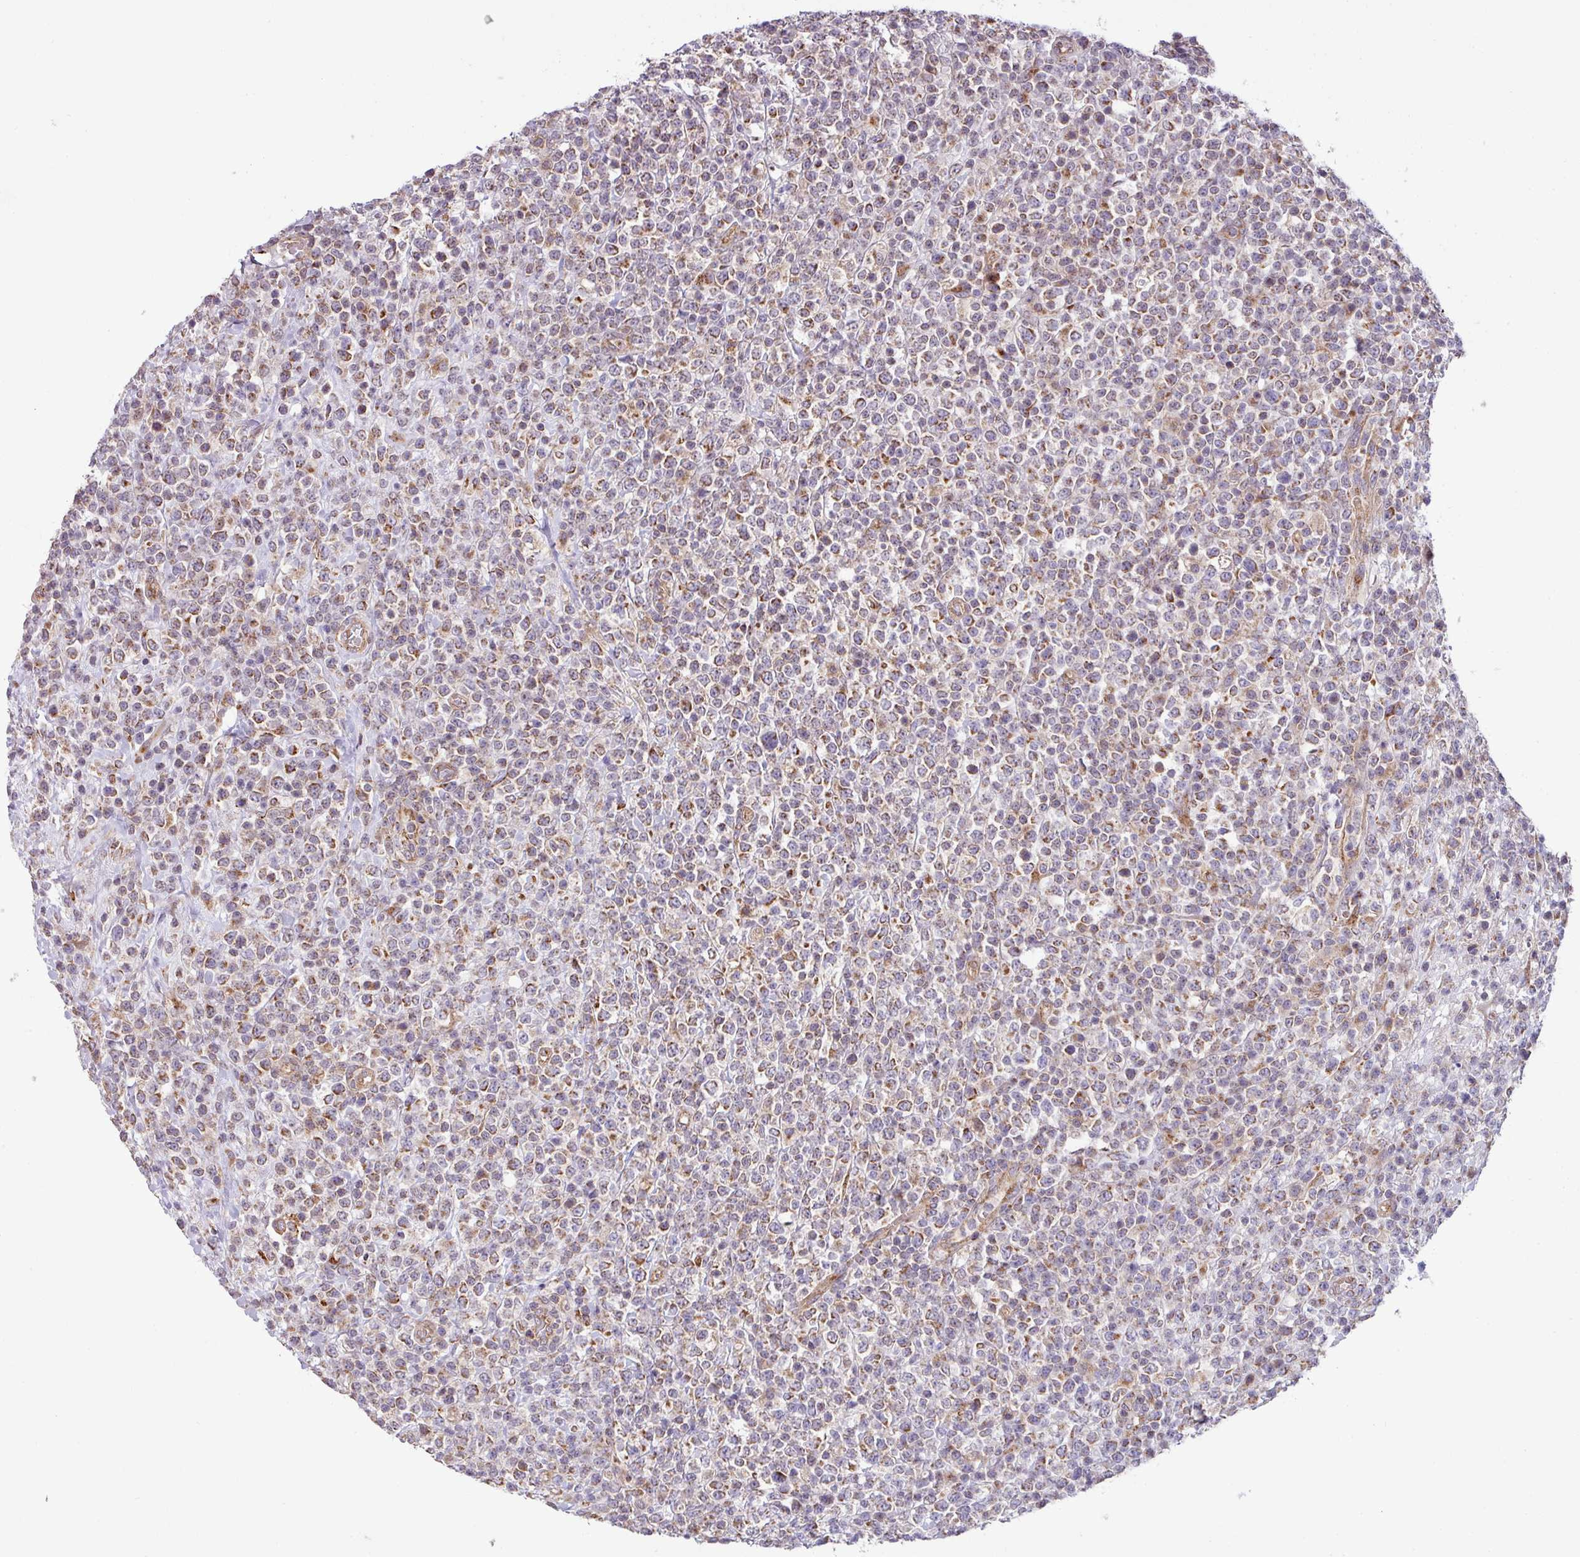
{"staining": {"intensity": "moderate", "quantity": ">75%", "location": "cytoplasmic/membranous"}, "tissue": "lymphoma", "cell_type": "Tumor cells", "image_type": "cancer", "snomed": [{"axis": "morphology", "description": "Malignant lymphoma, non-Hodgkin's type, High grade"}, {"axis": "topography", "description": "Colon"}], "caption": "Human malignant lymphoma, non-Hodgkin's type (high-grade) stained with a brown dye displays moderate cytoplasmic/membranous positive expression in about >75% of tumor cells.", "gene": "TIMMDC1", "patient": {"sex": "female", "age": 53}}